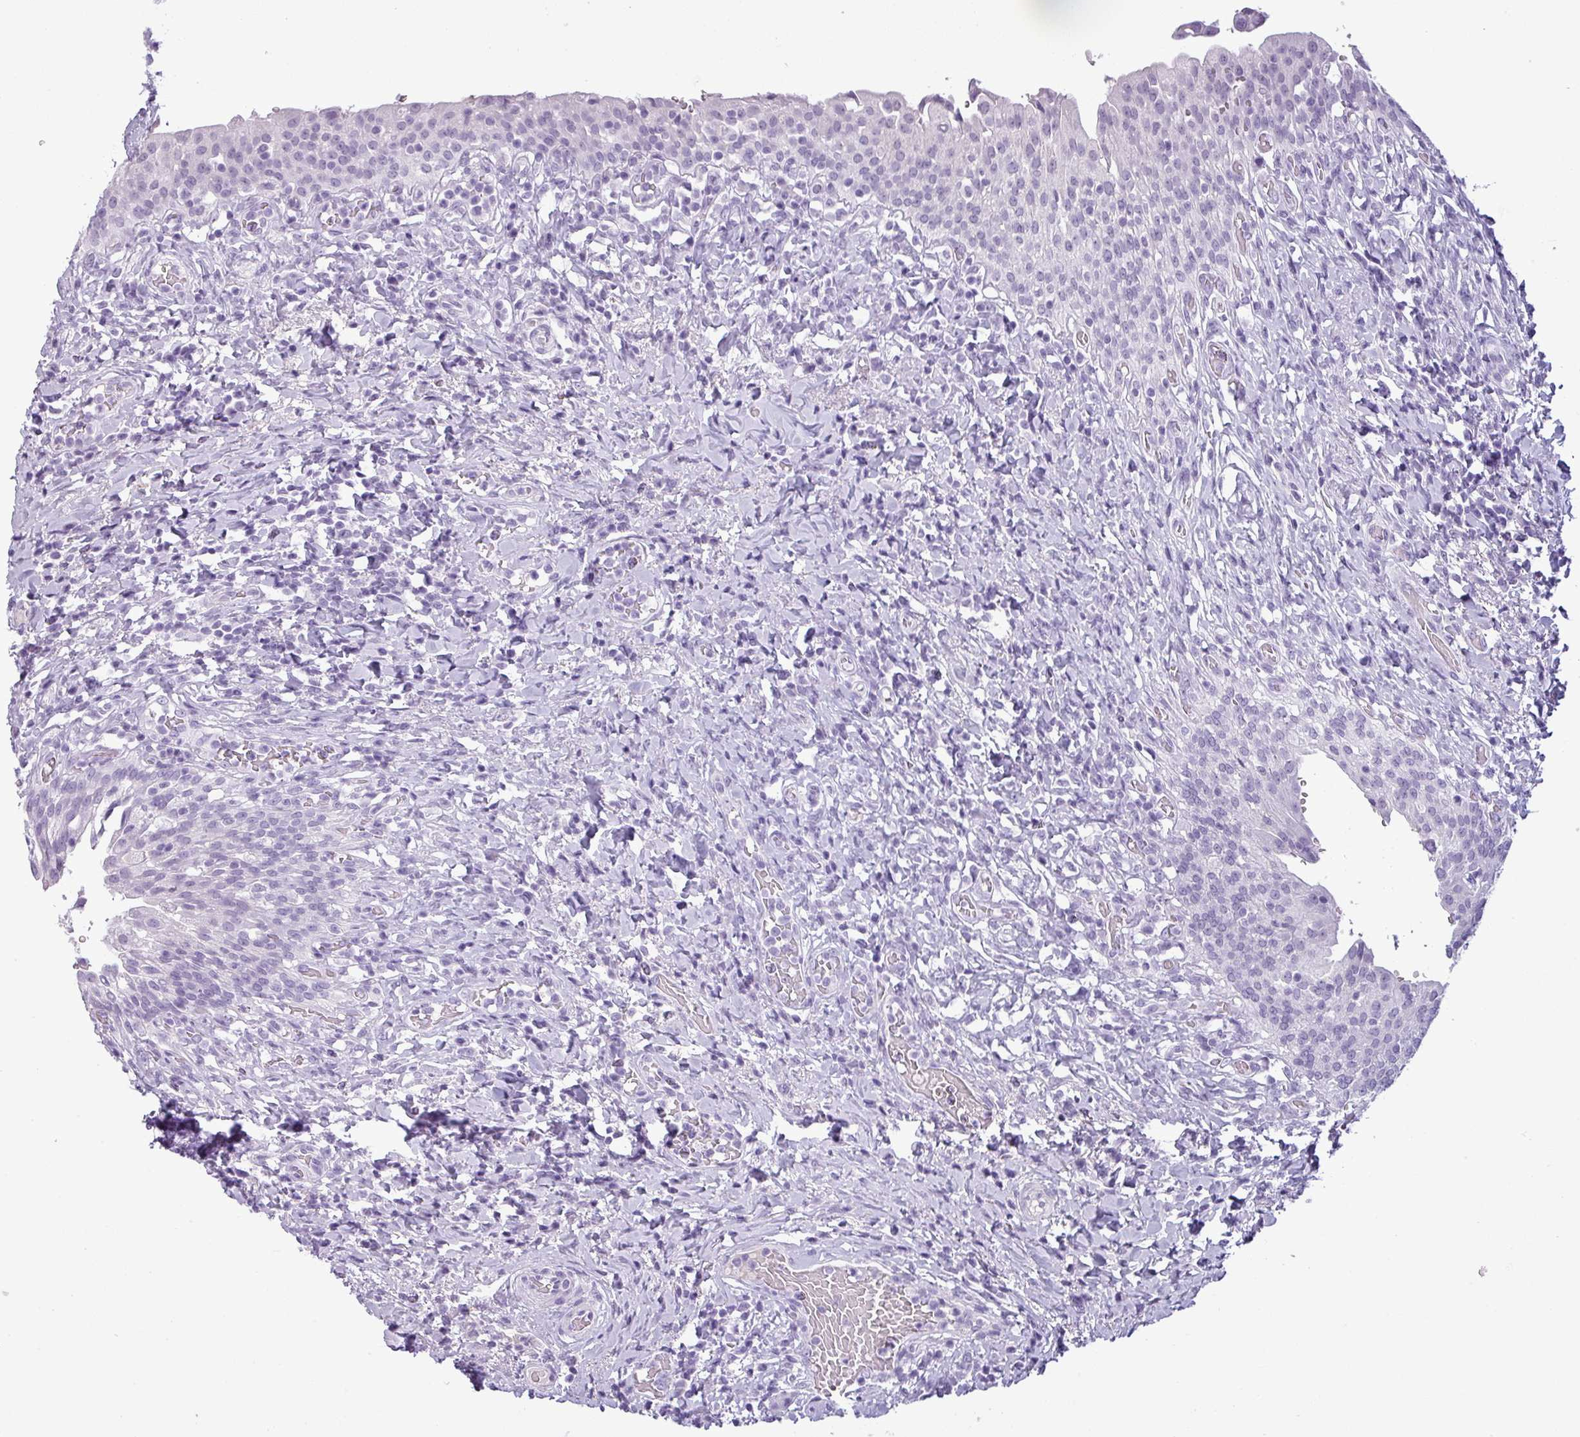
{"staining": {"intensity": "negative", "quantity": "none", "location": "none"}, "tissue": "urinary bladder", "cell_type": "Urothelial cells", "image_type": "normal", "snomed": [{"axis": "morphology", "description": "Normal tissue, NOS"}, {"axis": "morphology", "description": "Inflammation, NOS"}, {"axis": "topography", "description": "Urinary bladder"}], "caption": "A high-resolution micrograph shows IHC staining of unremarkable urinary bladder, which exhibits no significant expression in urothelial cells. (DAB (3,3'-diaminobenzidine) IHC, high magnification).", "gene": "CDH16", "patient": {"sex": "male", "age": 64}}